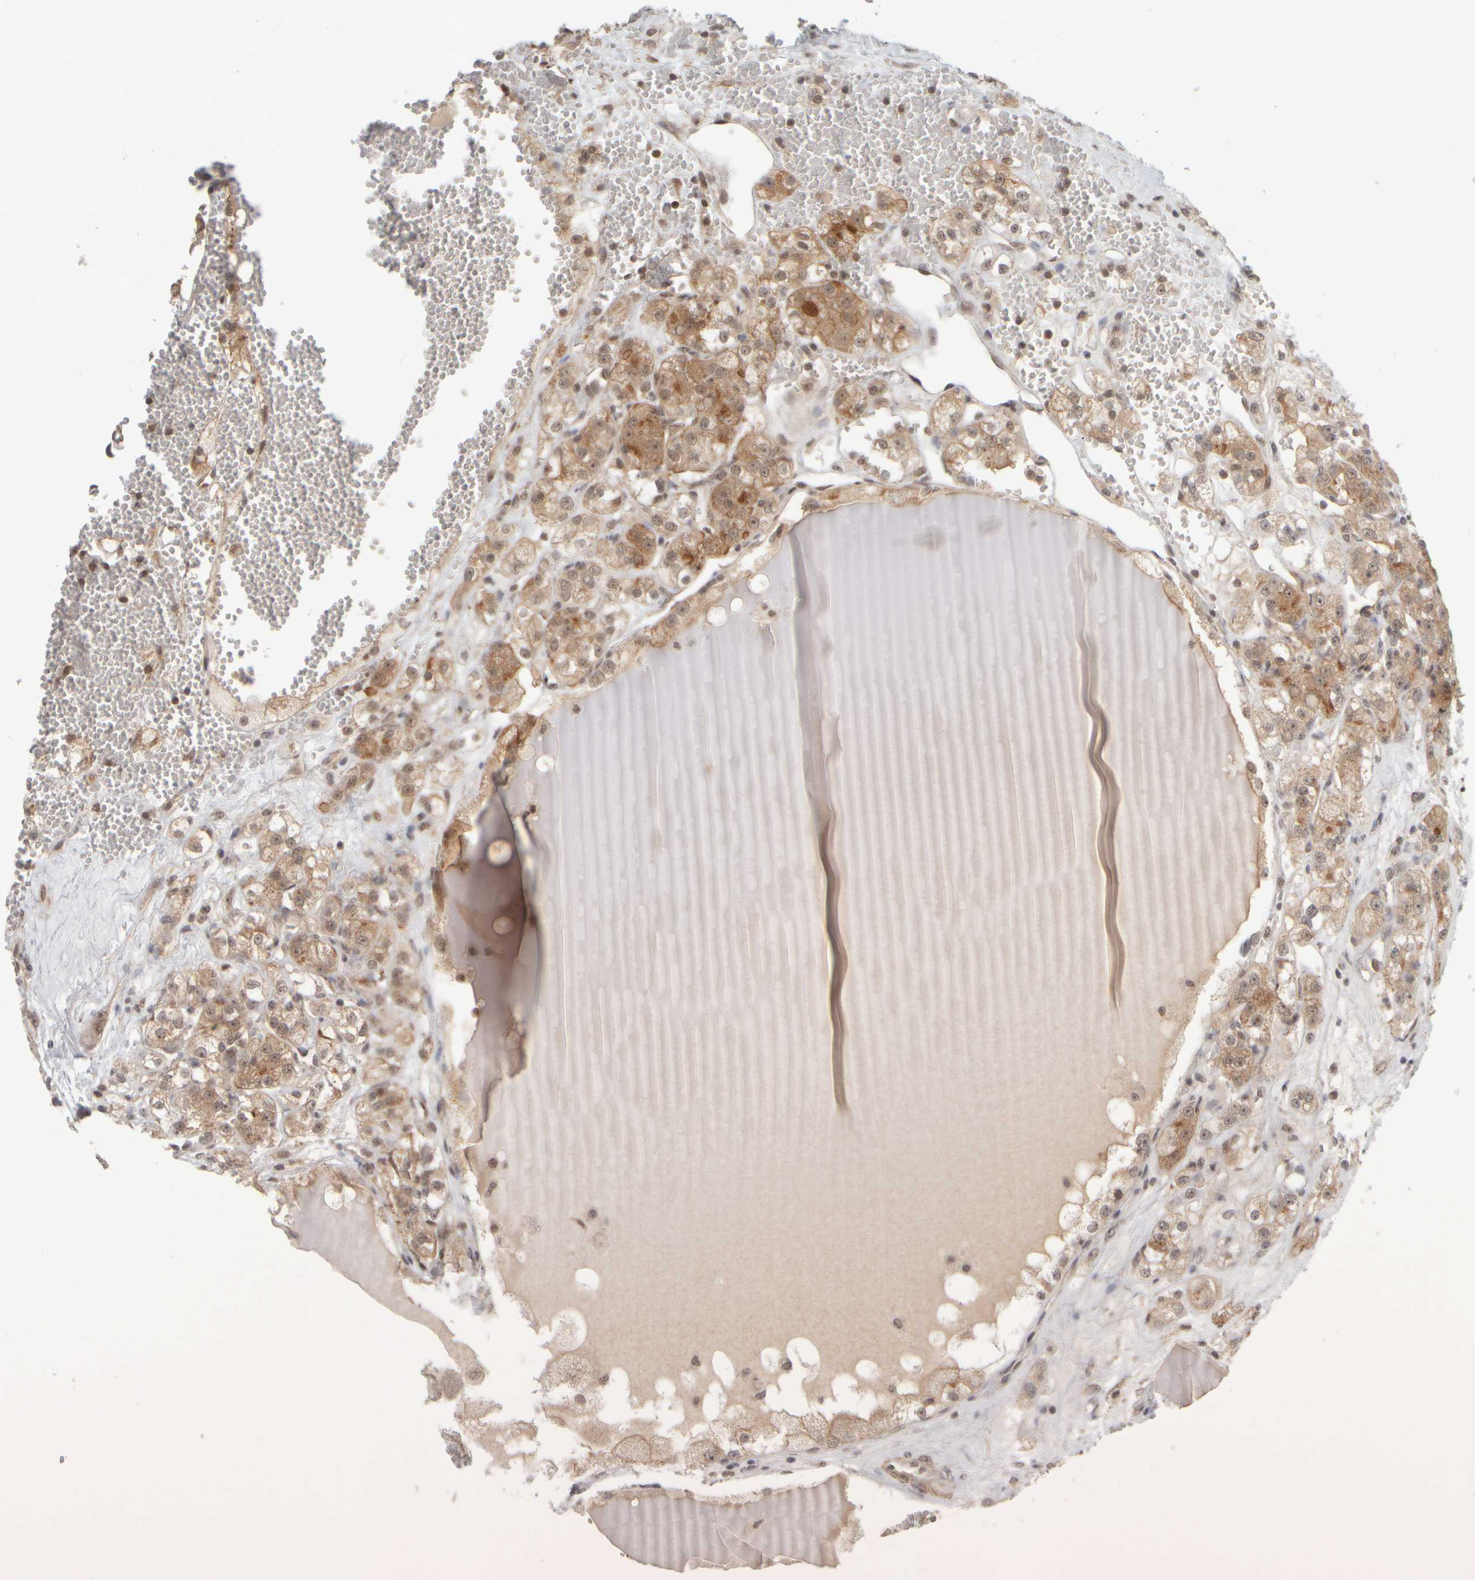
{"staining": {"intensity": "moderate", "quantity": "25%-75%", "location": "cytoplasmic/membranous"}, "tissue": "renal cancer", "cell_type": "Tumor cells", "image_type": "cancer", "snomed": [{"axis": "morphology", "description": "Normal tissue, NOS"}, {"axis": "morphology", "description": "Adenocarcinoma, NOS"}, {"axis": "topography", "description": "Kidney"}], "caption": "Renal cancer stained with DAB (3,3'-diaminobenzidine) immunohistochemistry (IHC) shows medium levels of moderate cytoplasmic/membranous positivity in approximately 25%-75% of tumor cells.", "gene": "SYNRG", "patient": {"sex": "male", "age": 61}}